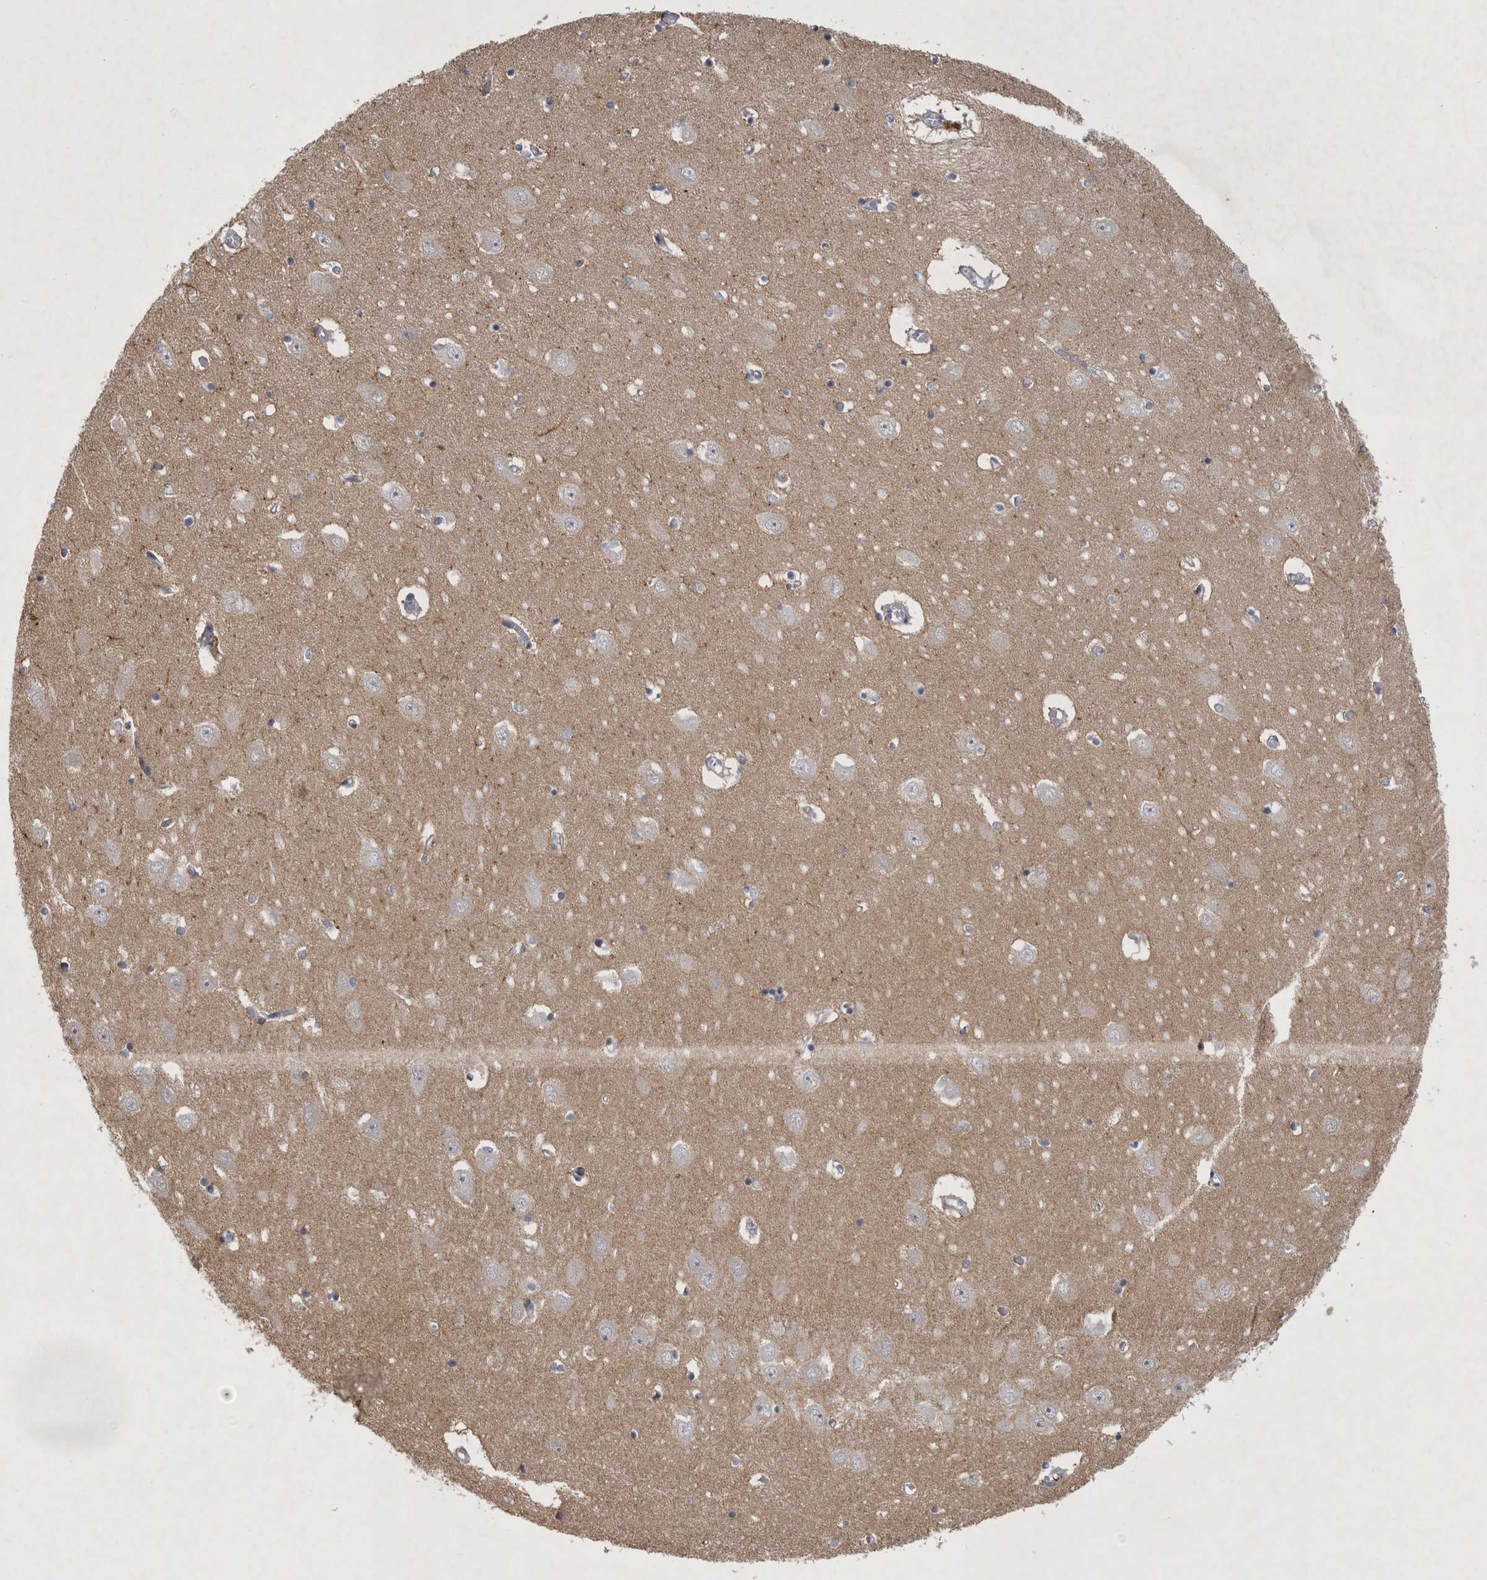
{"staining": {"intensity": "negative", "quantity": "none", "location": "none"}, "tissue": "hippocampus", "cell_type": "Glial cells", "image_type": "normal", "snomed": [{"axis": "morphology", "description": "Normal tissue, NOS"}, {"axis": "topography", "description": "Hippocampus"}], "caption": "IHC micrograph of normal hippocampus: hippocampus stained with DAB shows no significant protein staining in glial cells. (Brightfield microscopy of DAB (3,3'-diaminobenzidine) immunohistochemistry at high magnification).", "gene": "IFI44", "patient": {"sex": "male", "age": 70}}